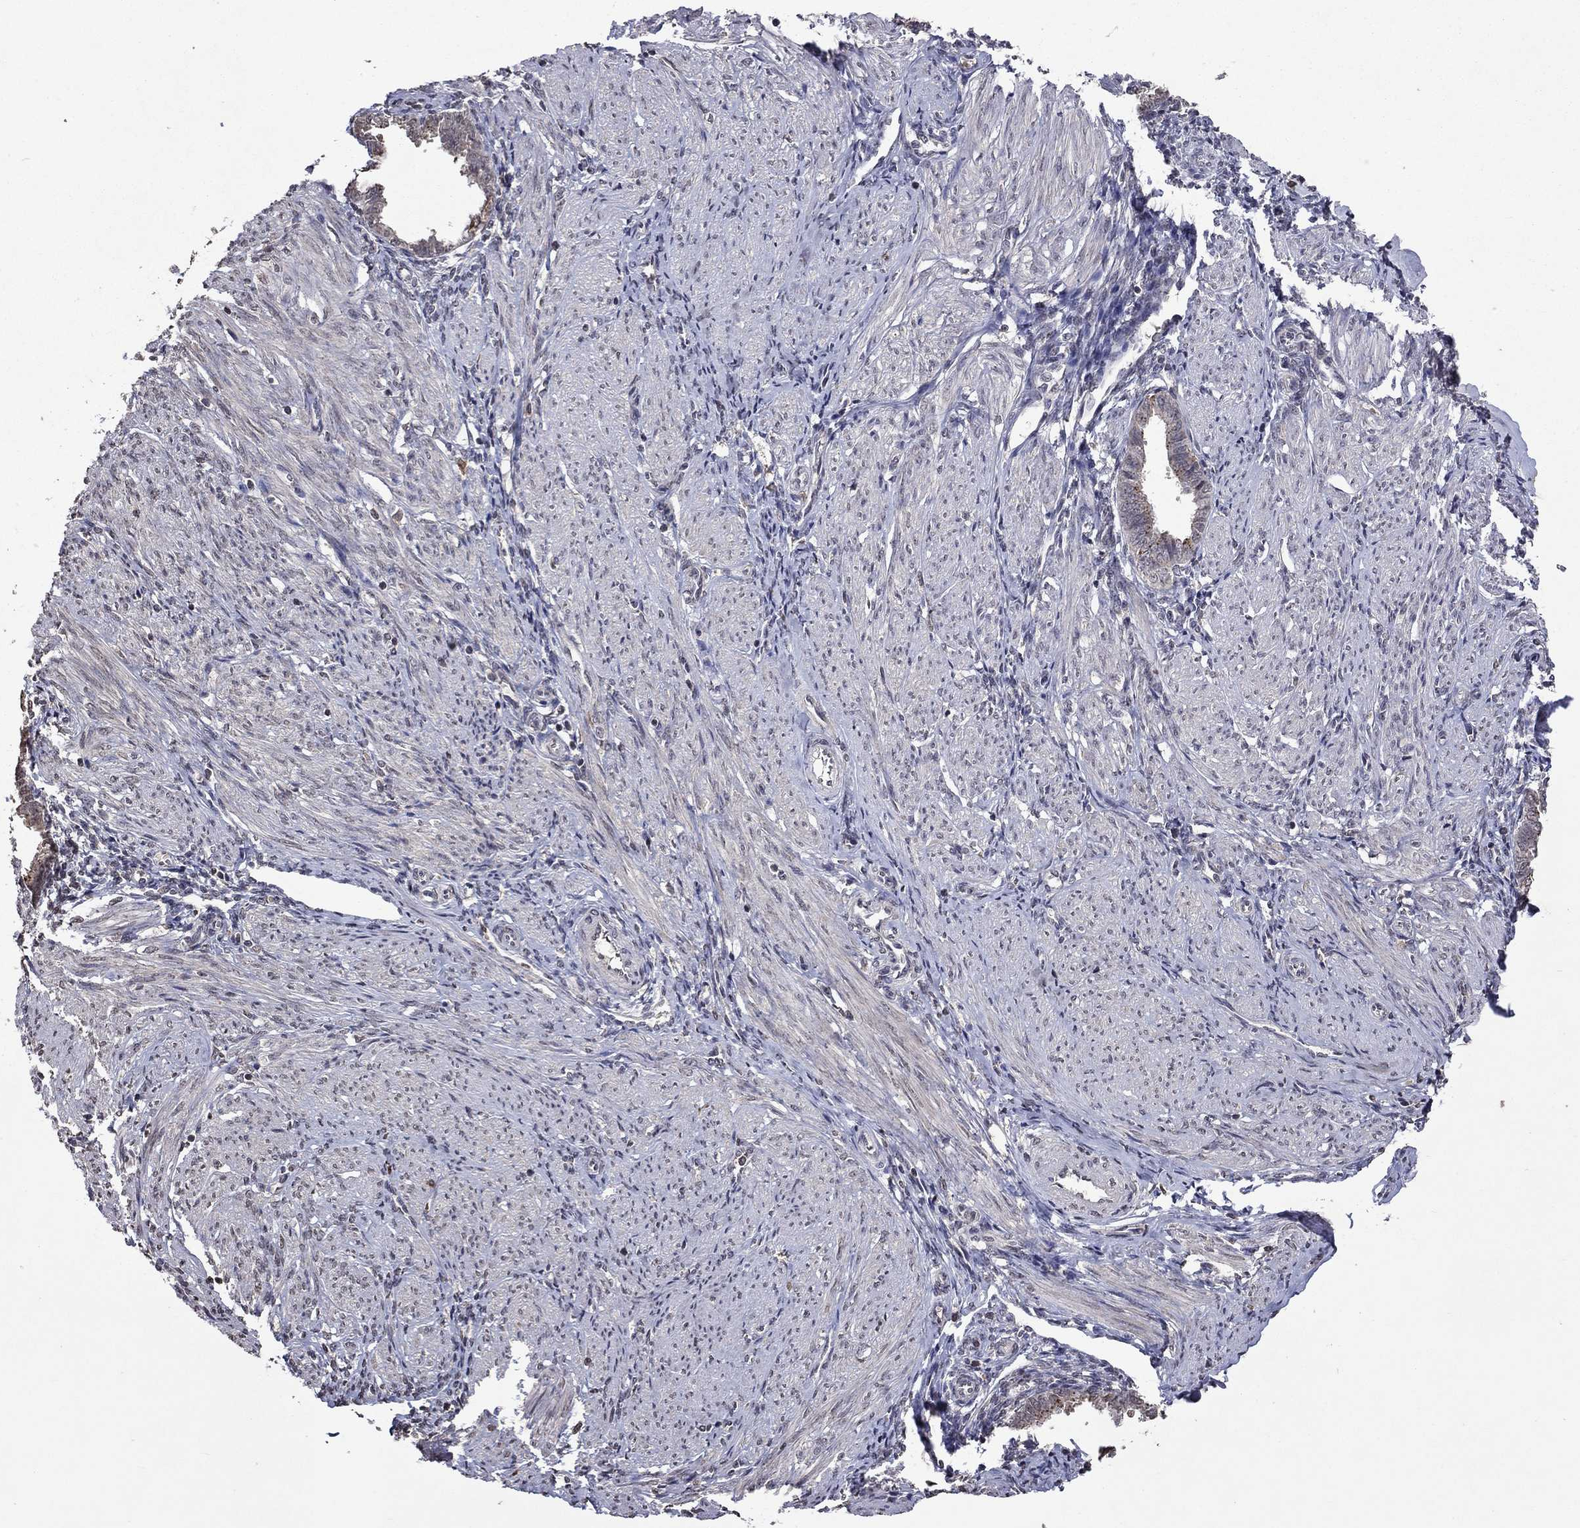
{"staining": {"intensity": "negative", "quantity": "none", "location": "none"}, "tissue": "endometrium", "cell_type": "Cells in endometrial stroma", "image_type": "normal", "snomed": [{"axis": "morphology", "description": "Normal tissue, NOS"}, {"axis": "topography", "description": "Endometrium"}], "caption": "A high-resolution image shows immunohistochemistry (IHC) staining of unremarkable endometrium, which exhibits no significant positivity in cells in endometrial stroma. (Immunohistochemistry, brightfield microscopy, high magnification).", "gene": "NLGN1", "patient": {"sex": "female", "age": 37}}